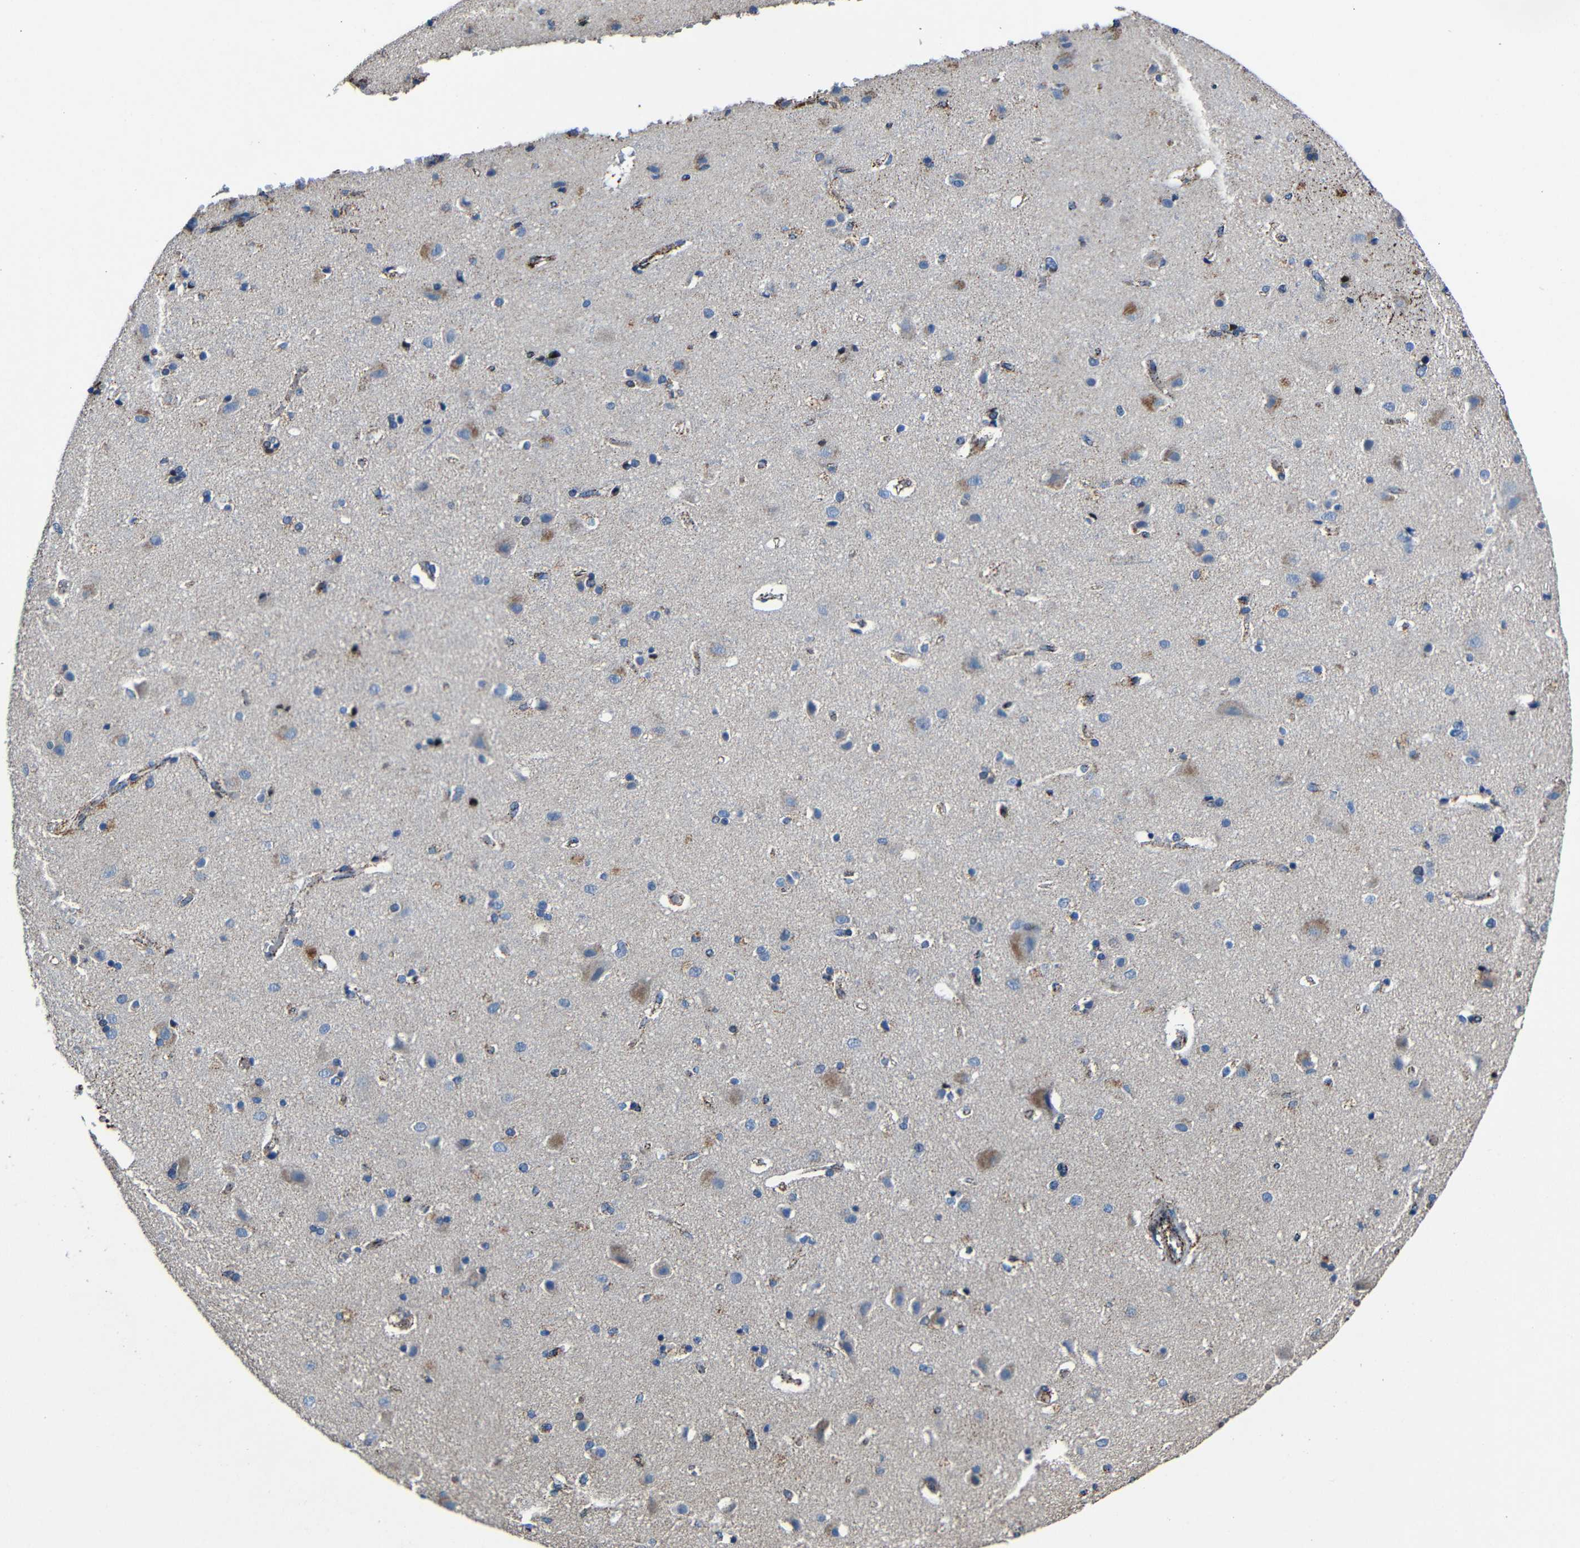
{"staining": {"intensity": "moderate", "quantity": "25%-75%", "location": "cytoplasmic/membranous"}, "tissue": "cerebral cortex", "cell_type": "Endothelial cells", "image_type": "normal", "snomed": [{"axis": "morphology", "description": "Normal tissue, NOS"}, {"axis": "topography", "description": "Cerebral cortex"}], "caption": "Endothelial cells display medium levels of moderate cytoplasmic/membranous positivity in about 25%-75% of cells in benign human cerebral cortex.", "gene": "CA5B", "patient": {"sex": "female", "age": 54}}